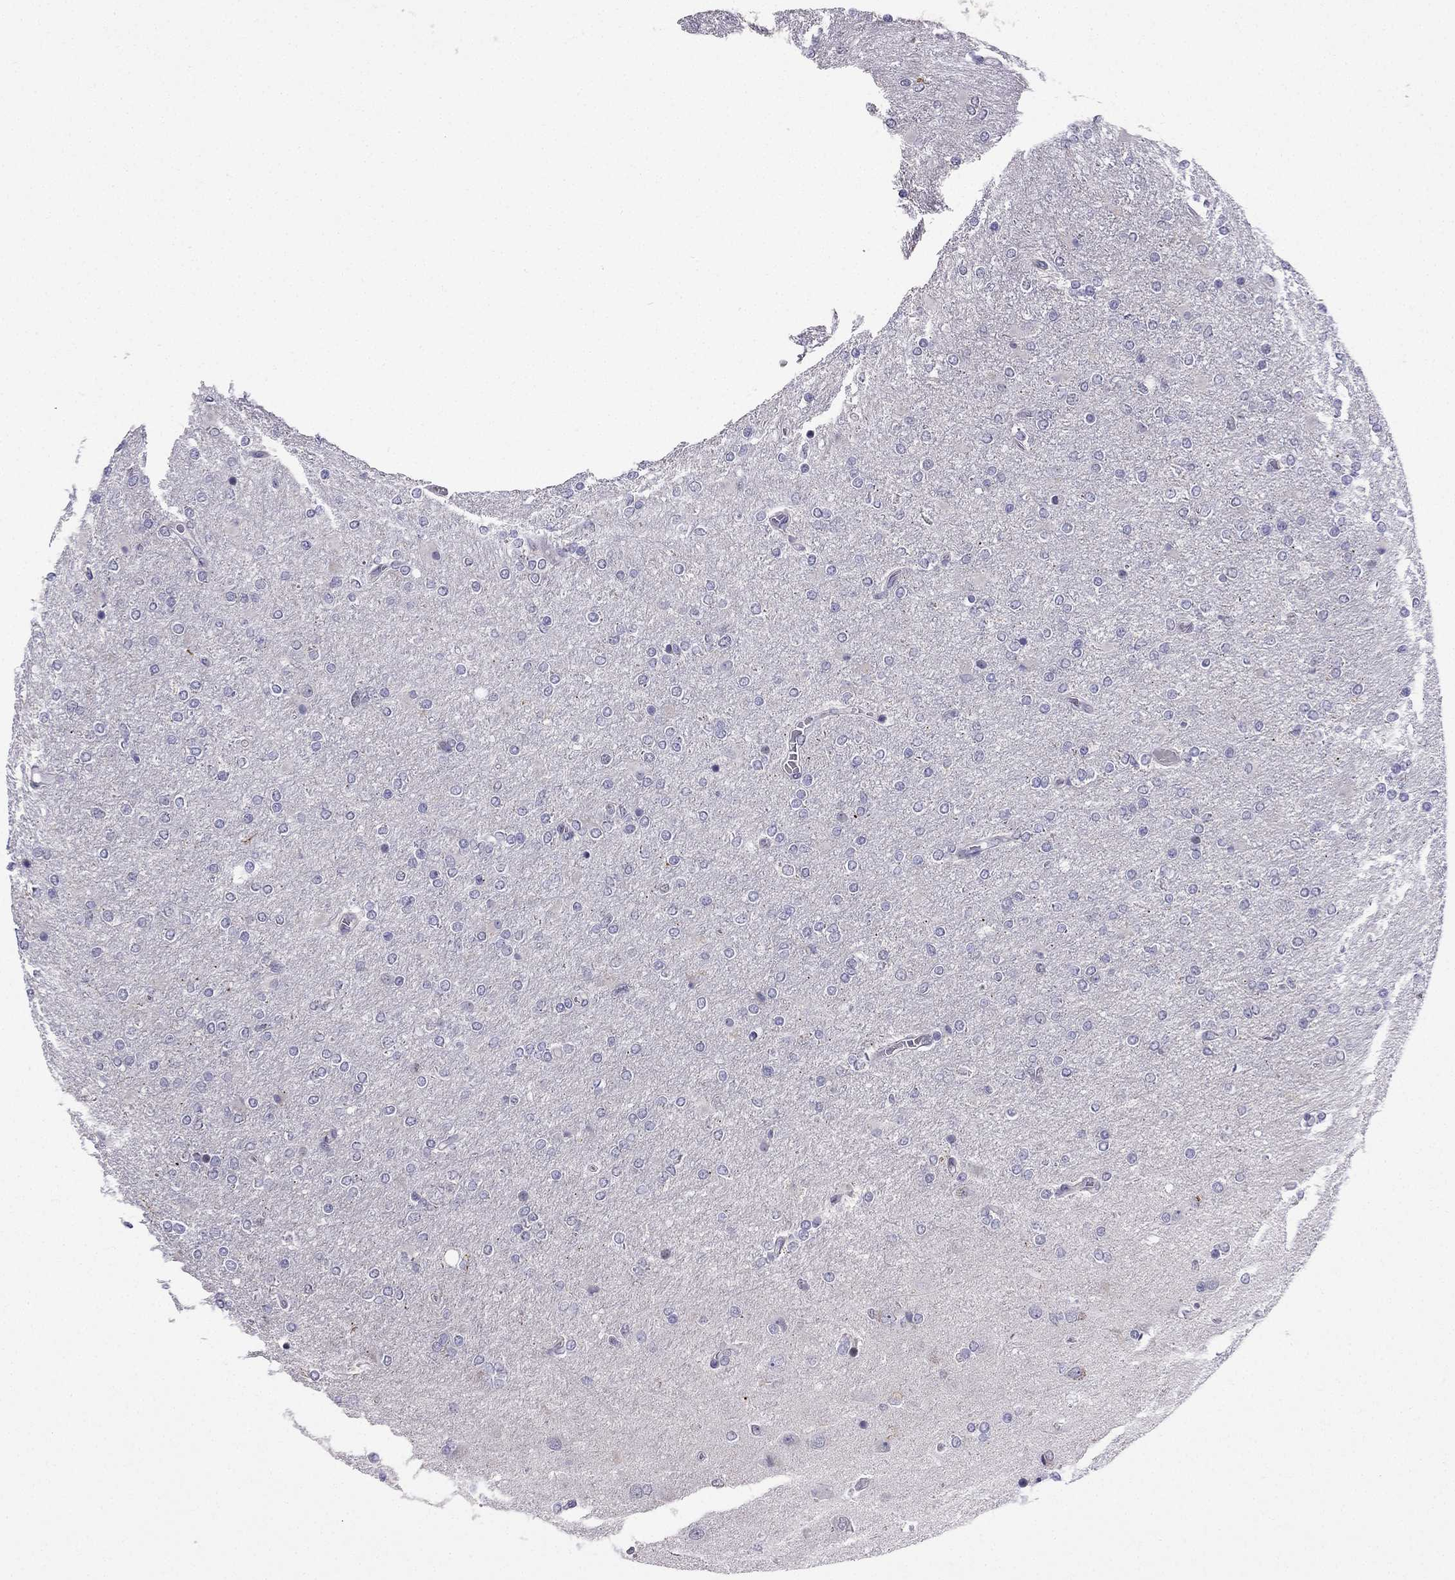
{"staining": {"intensity": "negative", "quantity": "none", "location": "none"}, "tissue": "glioma", "cell_type": "Tumor cells", "image_type": "cancer", "snomed": [{"axis": "morphology", "description": "Glioma, malignant, High grade"}, {"axis": "topography", "description": "Cerebral cortex"}], "caption": "This image is of high-grade glioma (malignant) stained with immunohistochemistry to label a protein in brown with the nuclei are counter-stained blue. There is no positivity in tumor cells.", "gene": "SLC6A2", "patient": {"sex": "male", "age": 70}}